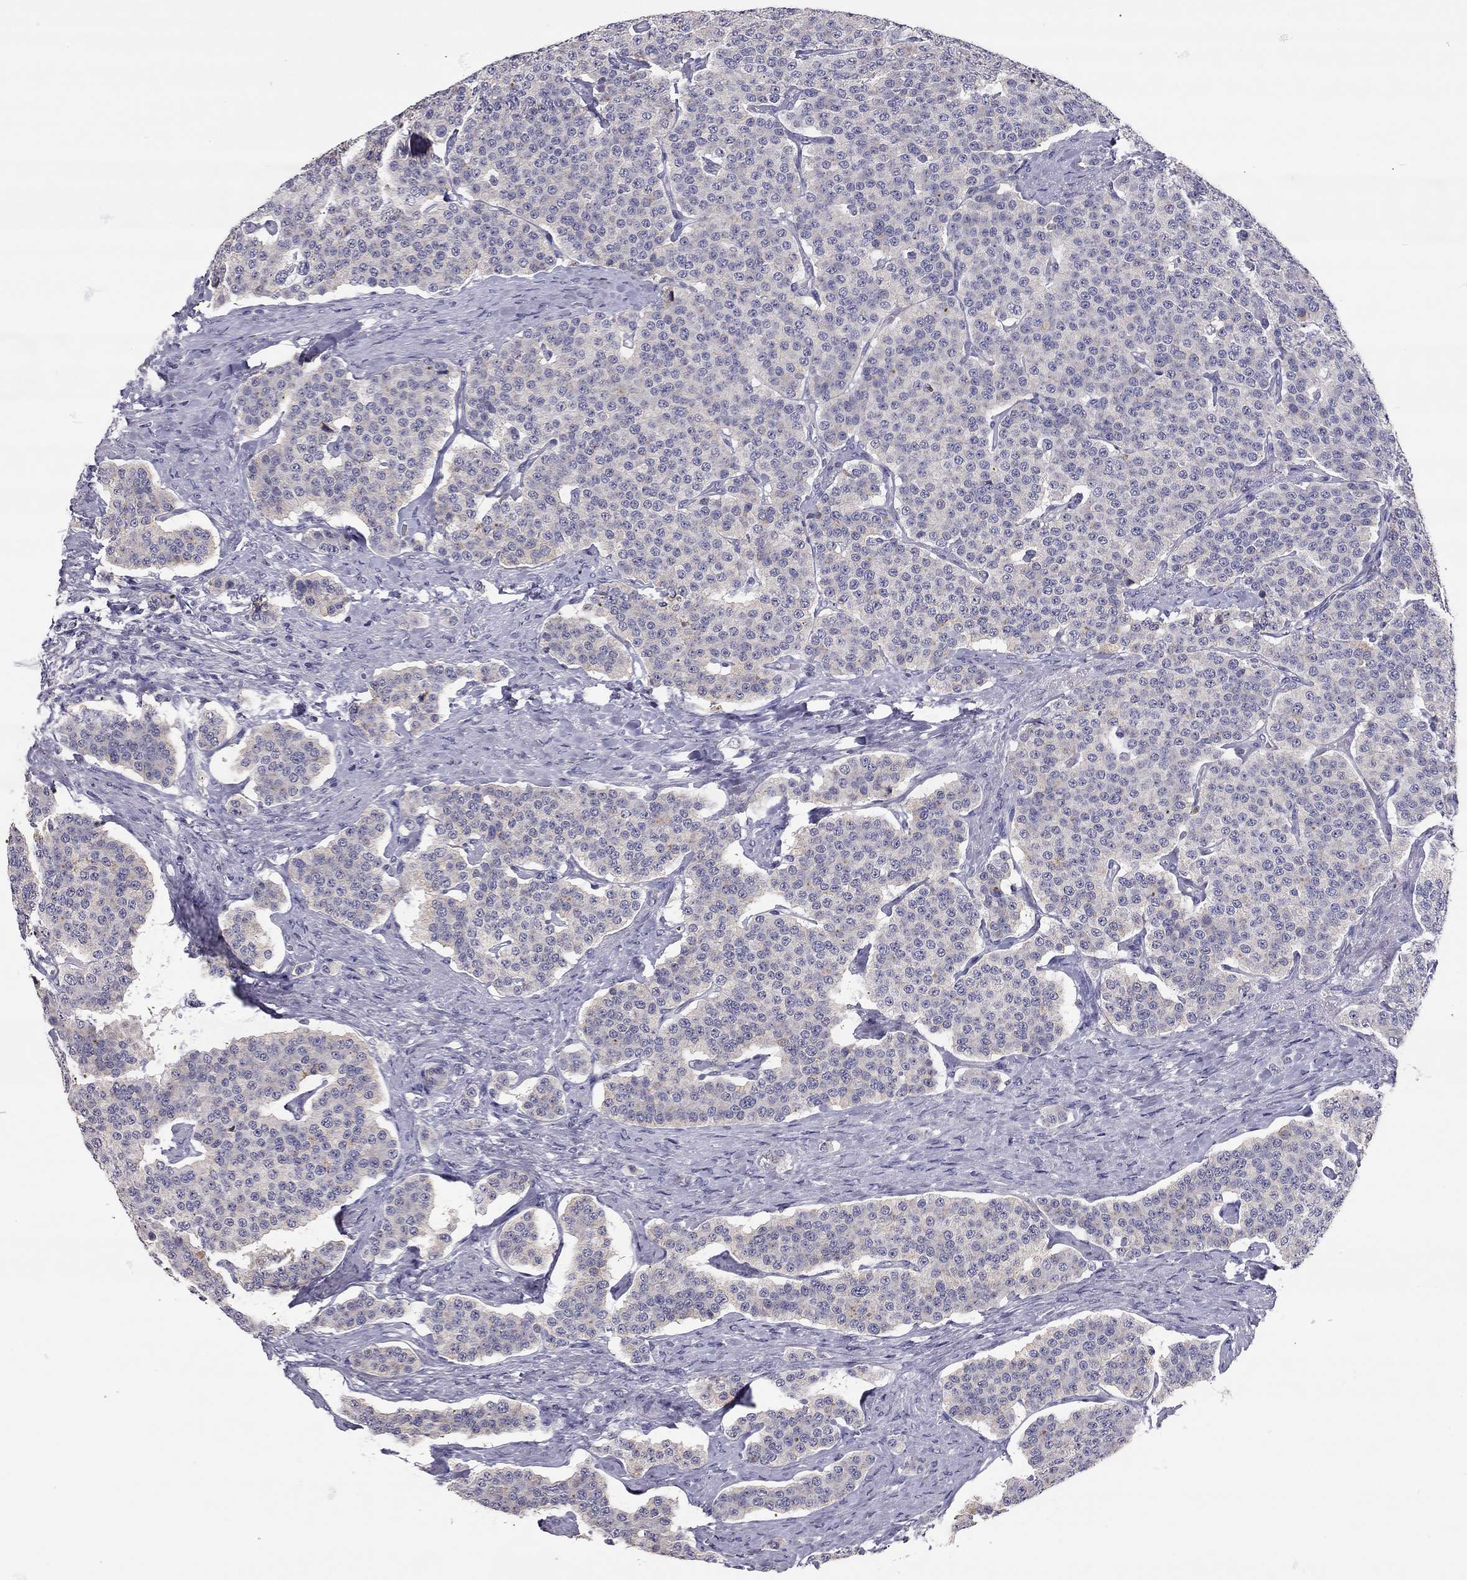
{"staining": {"intensity": "negative", "quantity": "none", "location": "none"}, "tissue": "carcinoid", "cell_type": "Tumor cells", "image_type": "cancer", "snomed": [{"axis": "morphology", "description": "Carcinoid, malignant, NOS"}, {"axis": "topography", "description": "Small intestine"}], "caption": "There is no significant staining in tumor cells of carcinoid.", "gene": "SCARB1", "patient": {"sex": "female", "age": 58}}